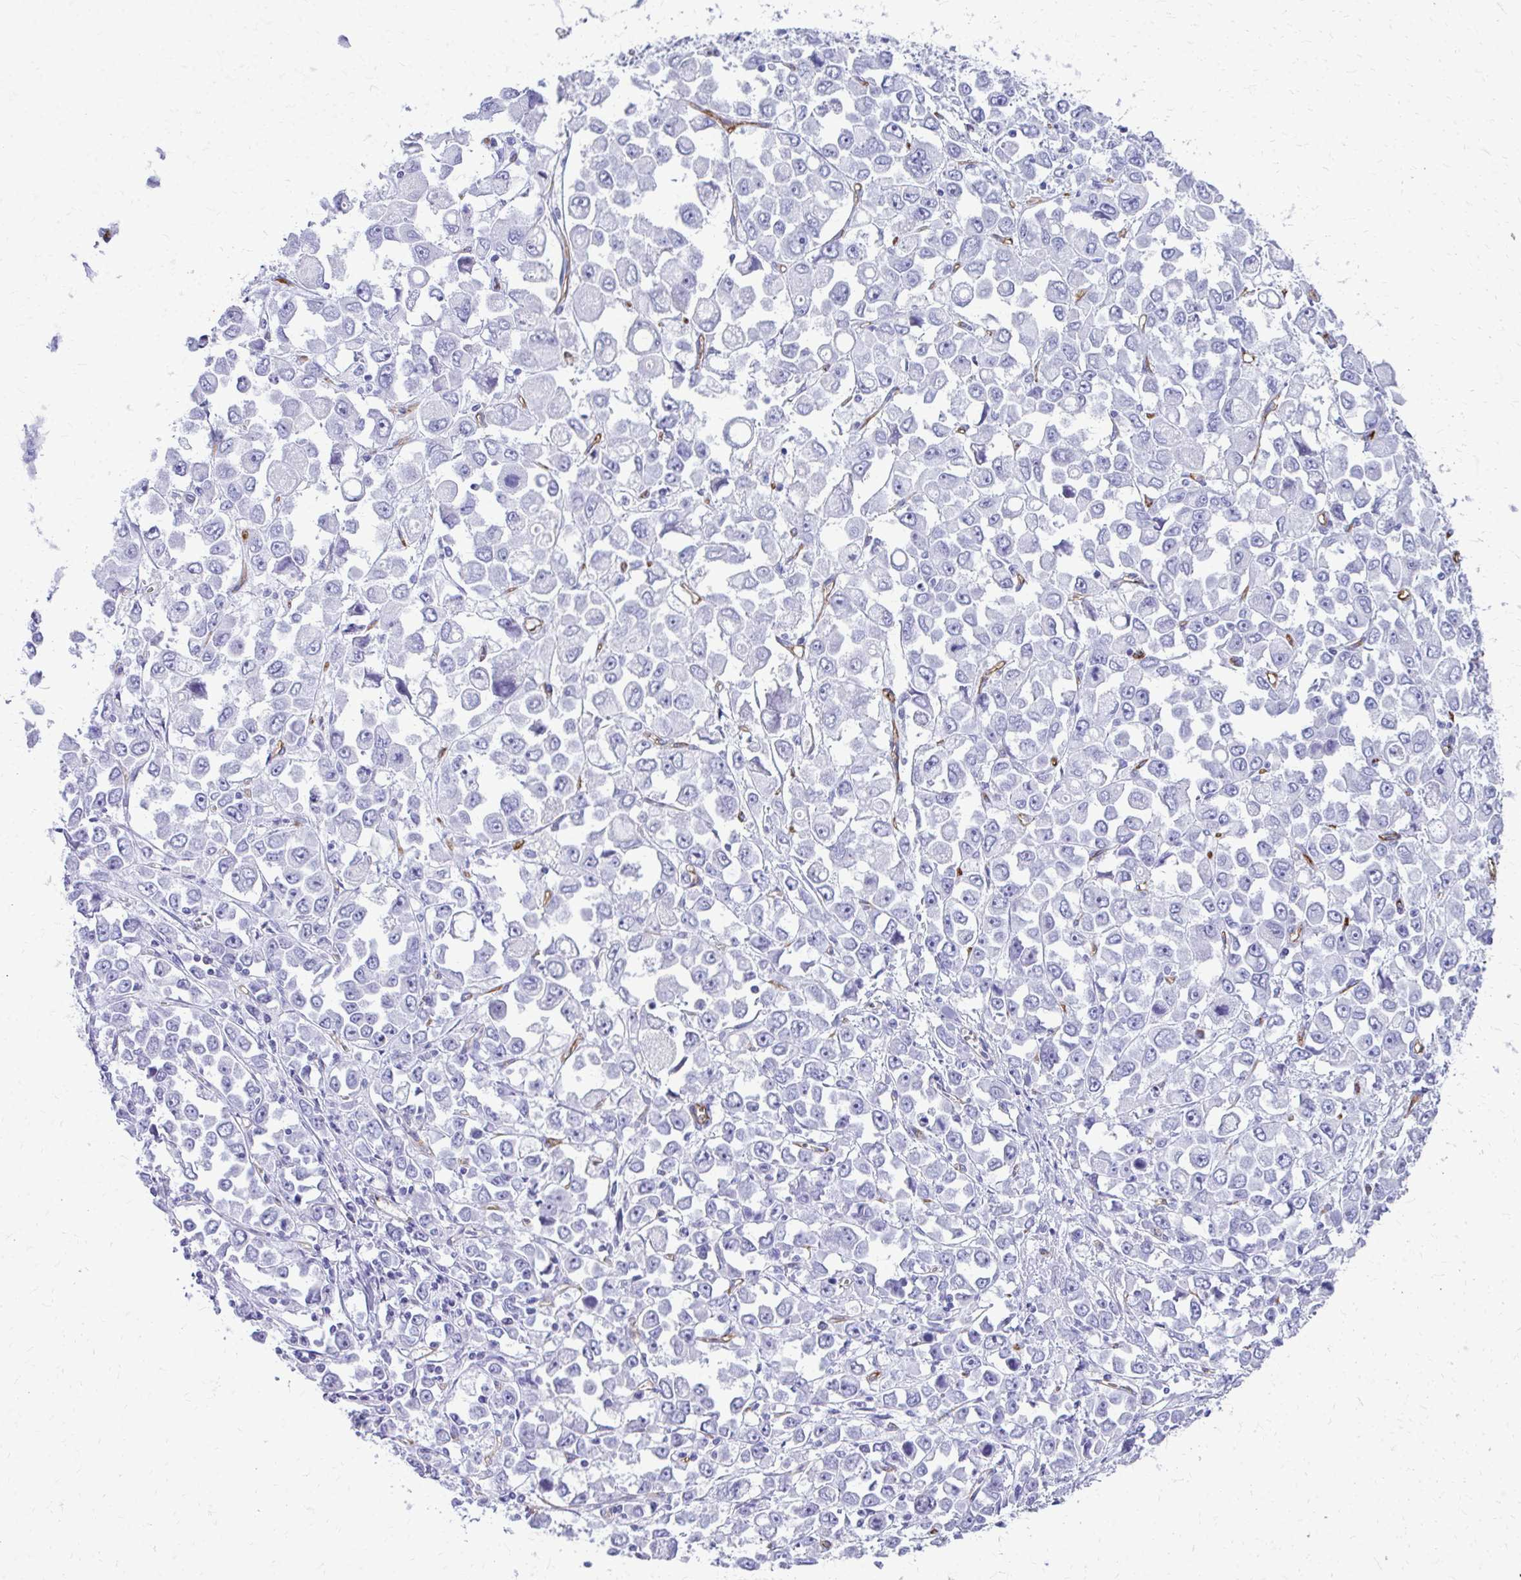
{"staining": {"intensity": "negative", "quantity": "none", "location": "none"}, "tissue": "stomach cancer", "cell_type": "Tumor cells", "image_type": "cancer", "snomed": [{"axis": "morphology", "description": "Adenocarcinoma, NOS"}, {"axis": "topography", "description": "Stomach, upper"}], "caption": "Human stomach cancer stained for a protein using immunohistochemistry (IHC) exhibits no staining in tumor cells.", "gene": "TPSG1", "patient": {"sex": "male", "age": 70}}